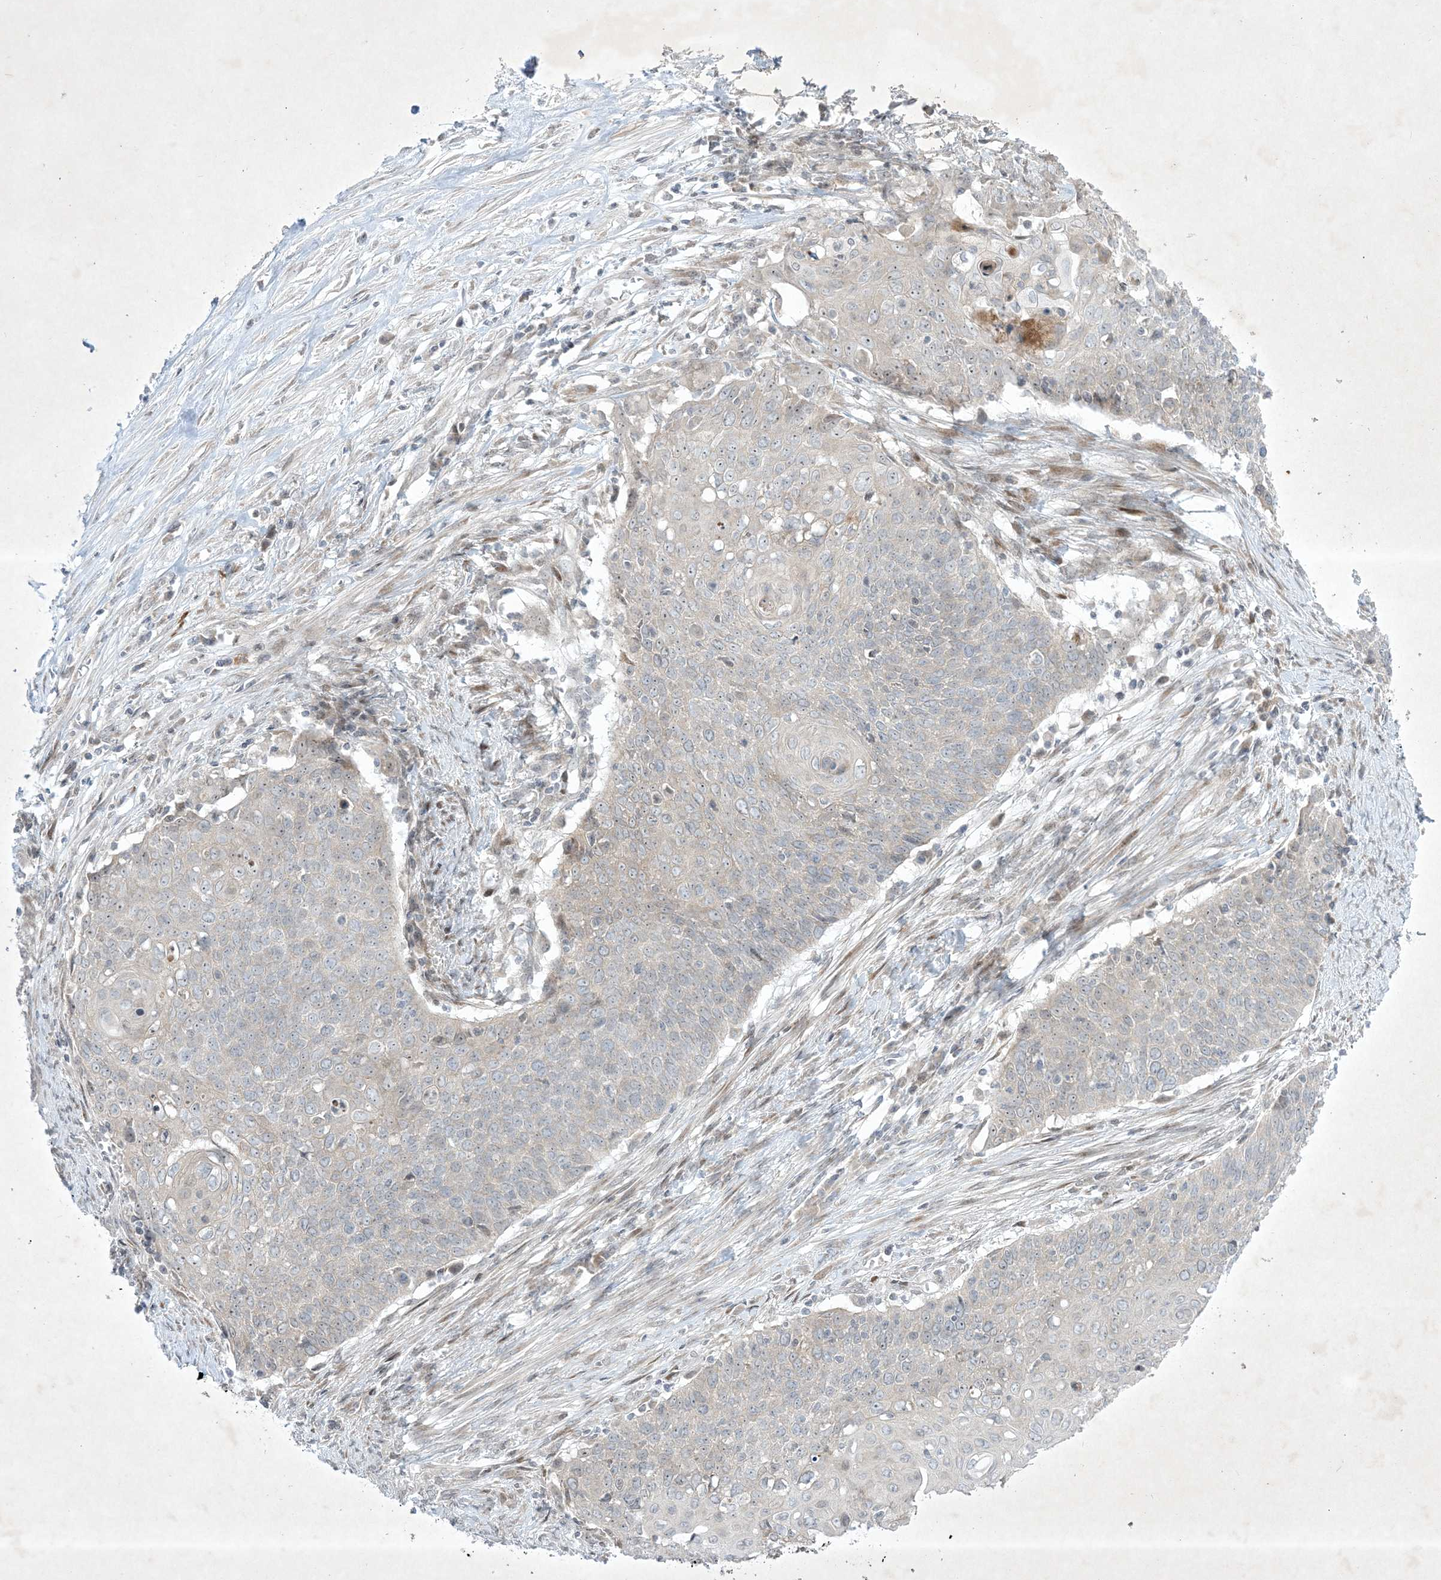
{"staining": {"intensity": "negative", "quantity": "none", "location": "none"}, "tissue": "cervical cancer", "cell_type": "Tumor cells", "image_type": "cancer", "snomed": [{"axis": "morphology", "description": "Squamous cell carcinoma, NOS"}, {"axis": "topography", "description": "Cervix"}], "caption": "An immunohistochemistry (IHC) histopathology image of squamous cell carcinoma (cervical) is shown. There is no staining in tumor cells of squamous cell carcinoma (cervical).", "gene": "SOGA3", "patient": {"sex": "female", "age": 39}}